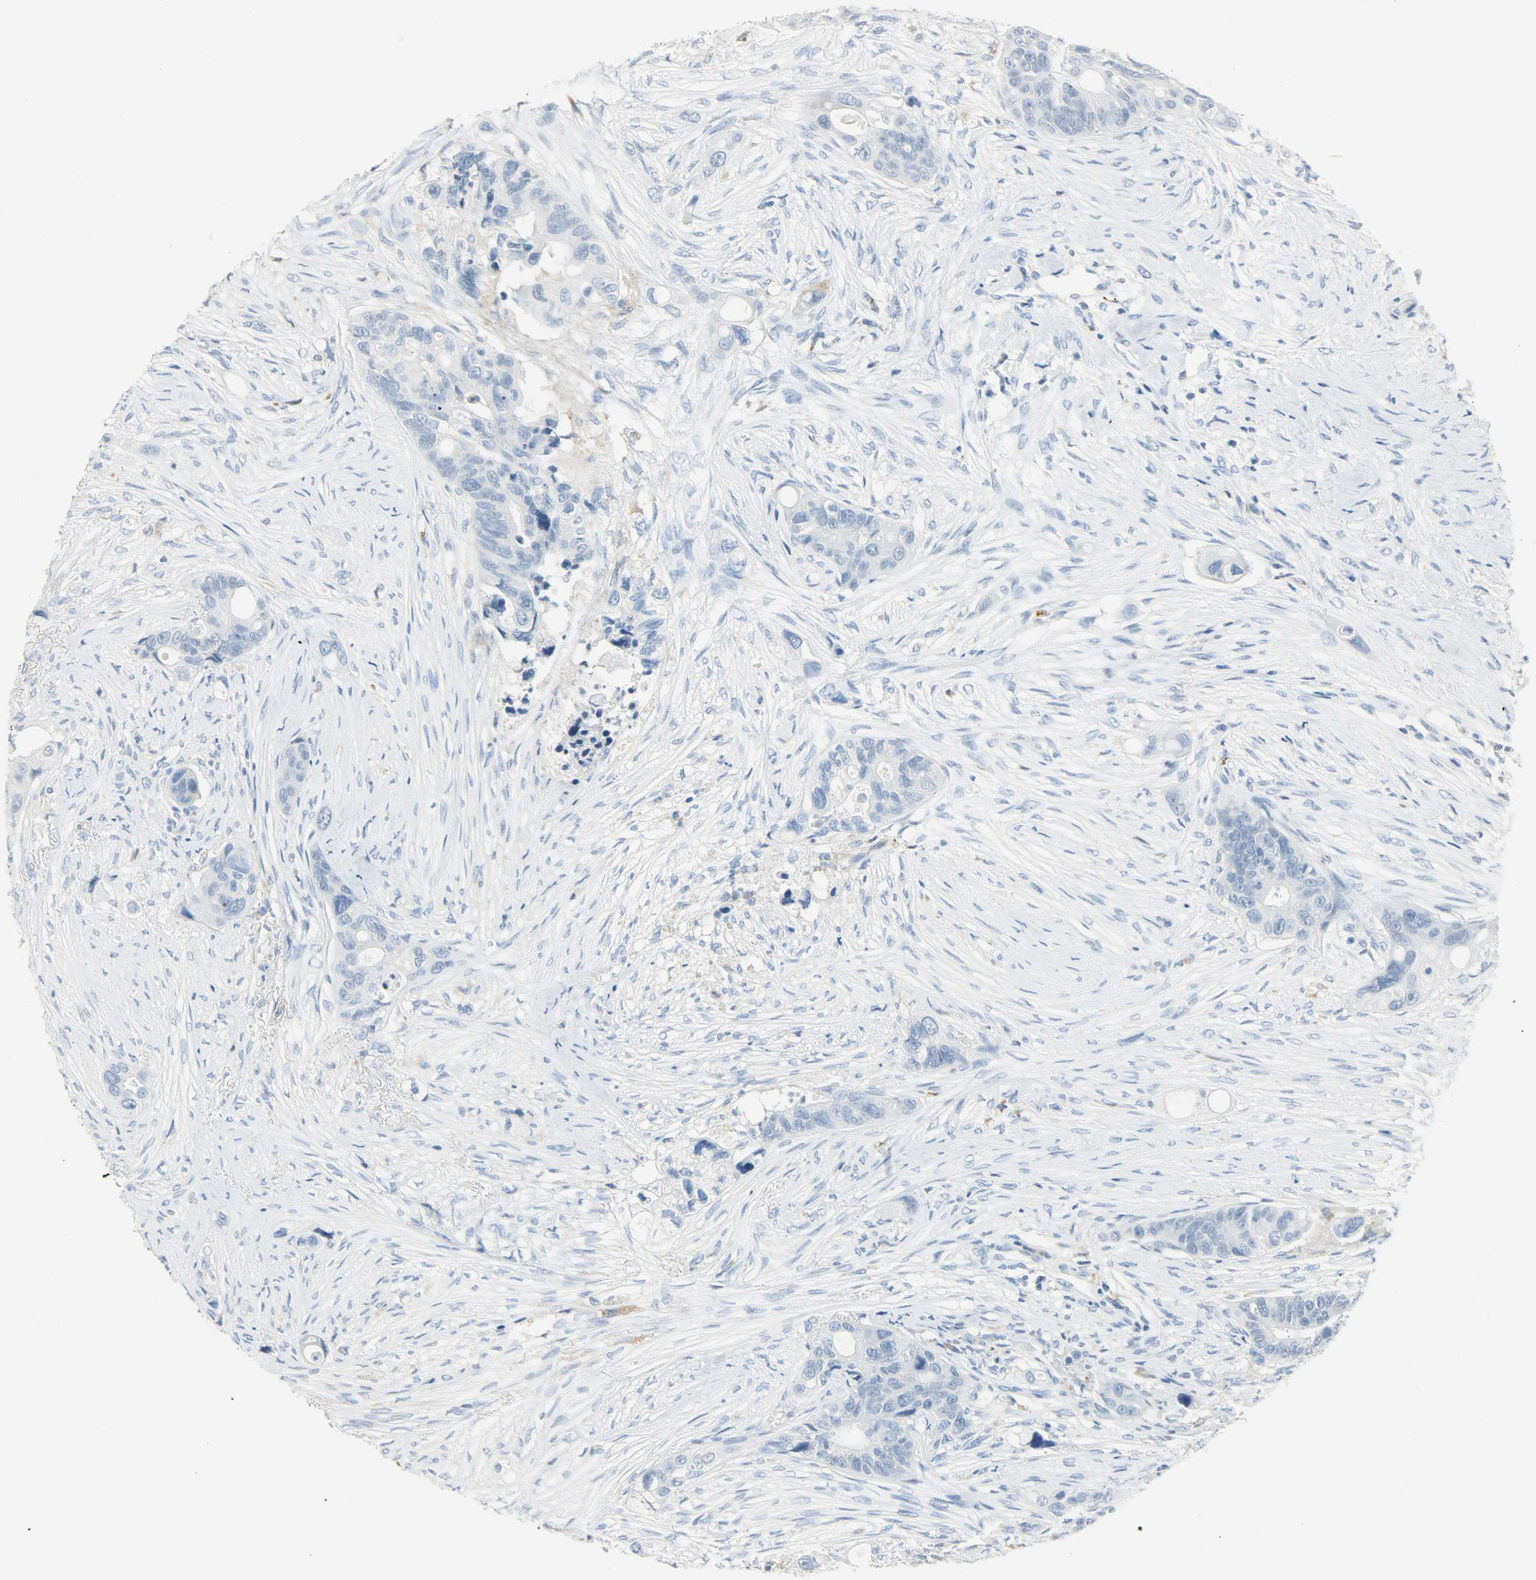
{"staining": {"intensity": "negative", "quantity": "none", "location": "none"}, "tissue": "colorectal cancer", "cell_type": "Tumor cells", "image_type": "cancer", "snomed": [{"axis": "morphology", "description": "Adenocarcinoma, NOS"}, {"axis": "topography", "description": "Colon"}], "caption": "Tumor cells show no significant staining in adenocarcinoma (colorectal). Brightfield microscopy of immunohistochemistry stained with DAB (3,3'-diaminobenzidine) (brown) and hematoxylin (blue), captured at high magnification.", "gene": "PTPN6", "patient": {"sex": "female", "age": 57}}